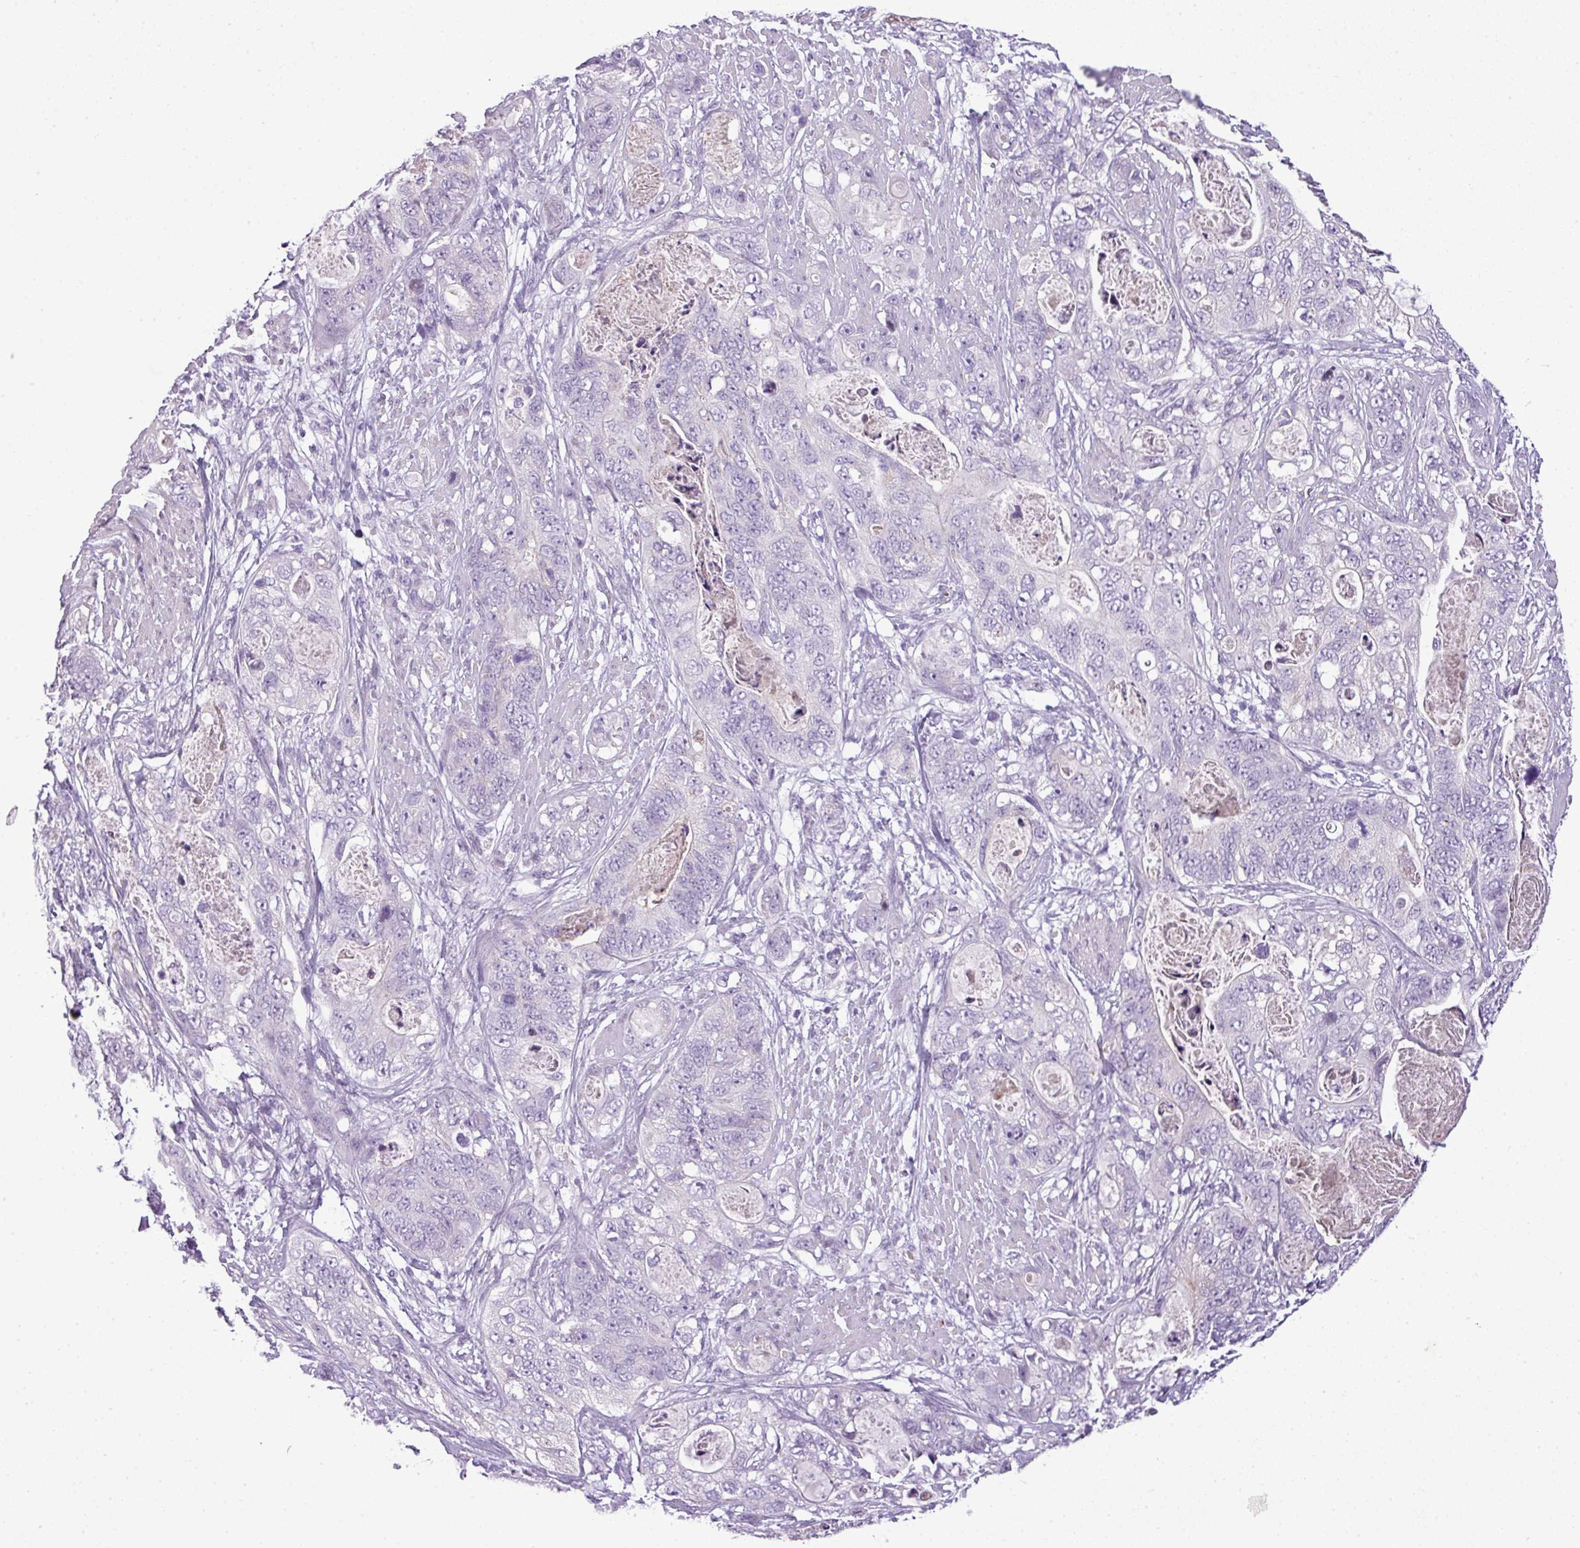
{"staining": {"intensity": "negative", "quantity": "none", "location": "none"}, "tissue": "stomach cancer", "cell_type": "Tumor cells", "image_type": "cancer", "snomed": [{"axis": "morphology", "description": "Adenocarcinoma, NOS"}, {"axis": "topography", "description": "Stomach"}], "caption": "Immunohistochemistry micrograph of neoplastic tissue: adenocarcinoma (stomach) stained with DAB exhibits no significant protein staining in tumor cells.", "gene": "C4B", "patient": {"sex": "female", "age": 89}}